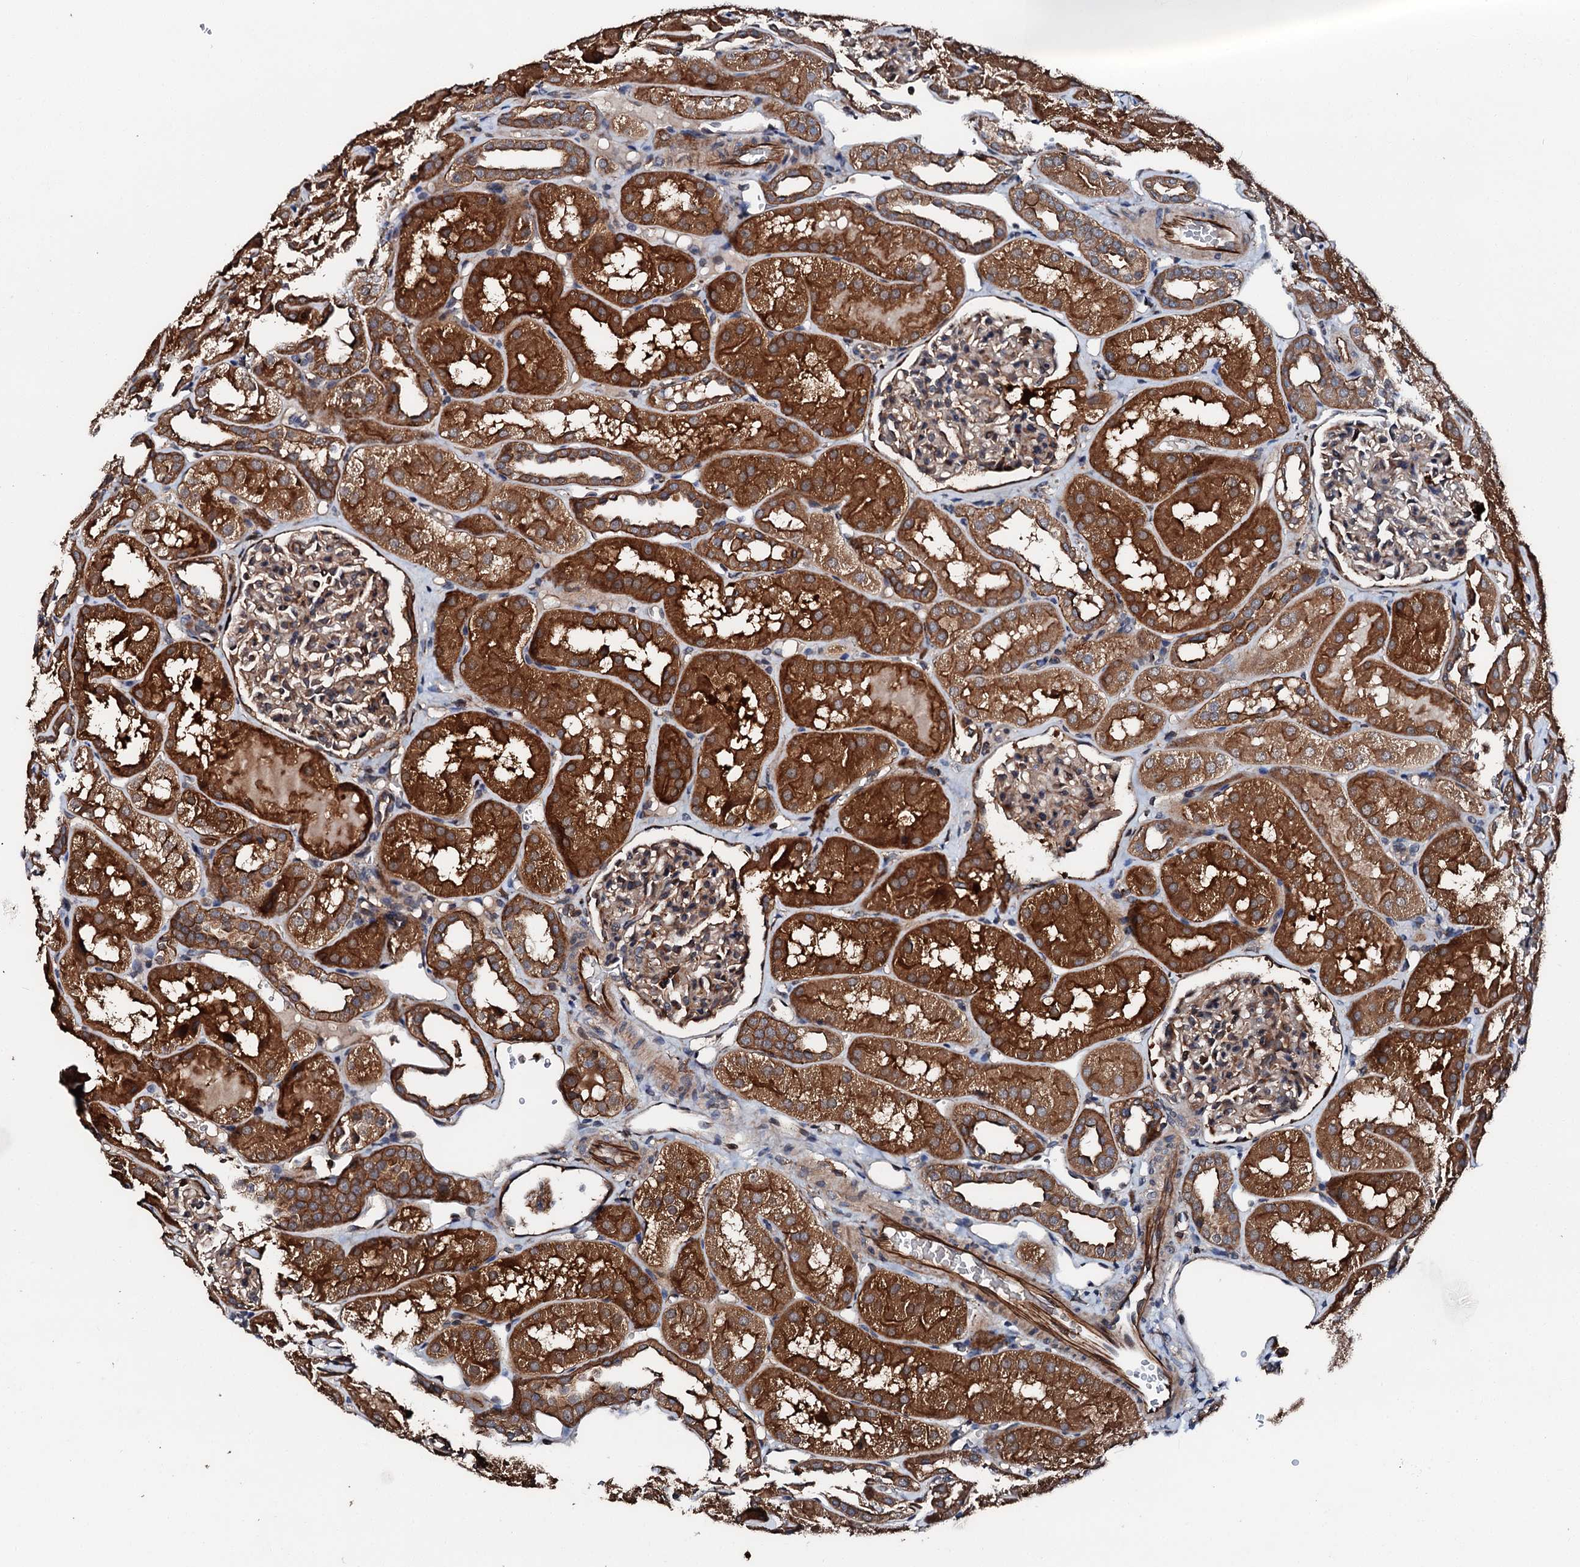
{"staining": {"intensity": "moderate", "quantity": "25%-75%", "location": "cytoplasmic/membranous"}, "tissue": "kidney", "cell_type": "Cells in glomeruli", "image_type": "normal", "snomed": [{"axis": "morphology", "description": "Normal tissue, NOS"}, {"axis": "topography", "description": "Kidney"}, {"axis": "topography", "description": "Urinary bladder"}], "caption": "Protein expression analysis of benign human kidney reveals moderate cytoplasmic/membranous positivity in about 25%-75% of cells in glomeruli.", "gene": "FGD4", "patient": {"sex": "male", "age": 16}}